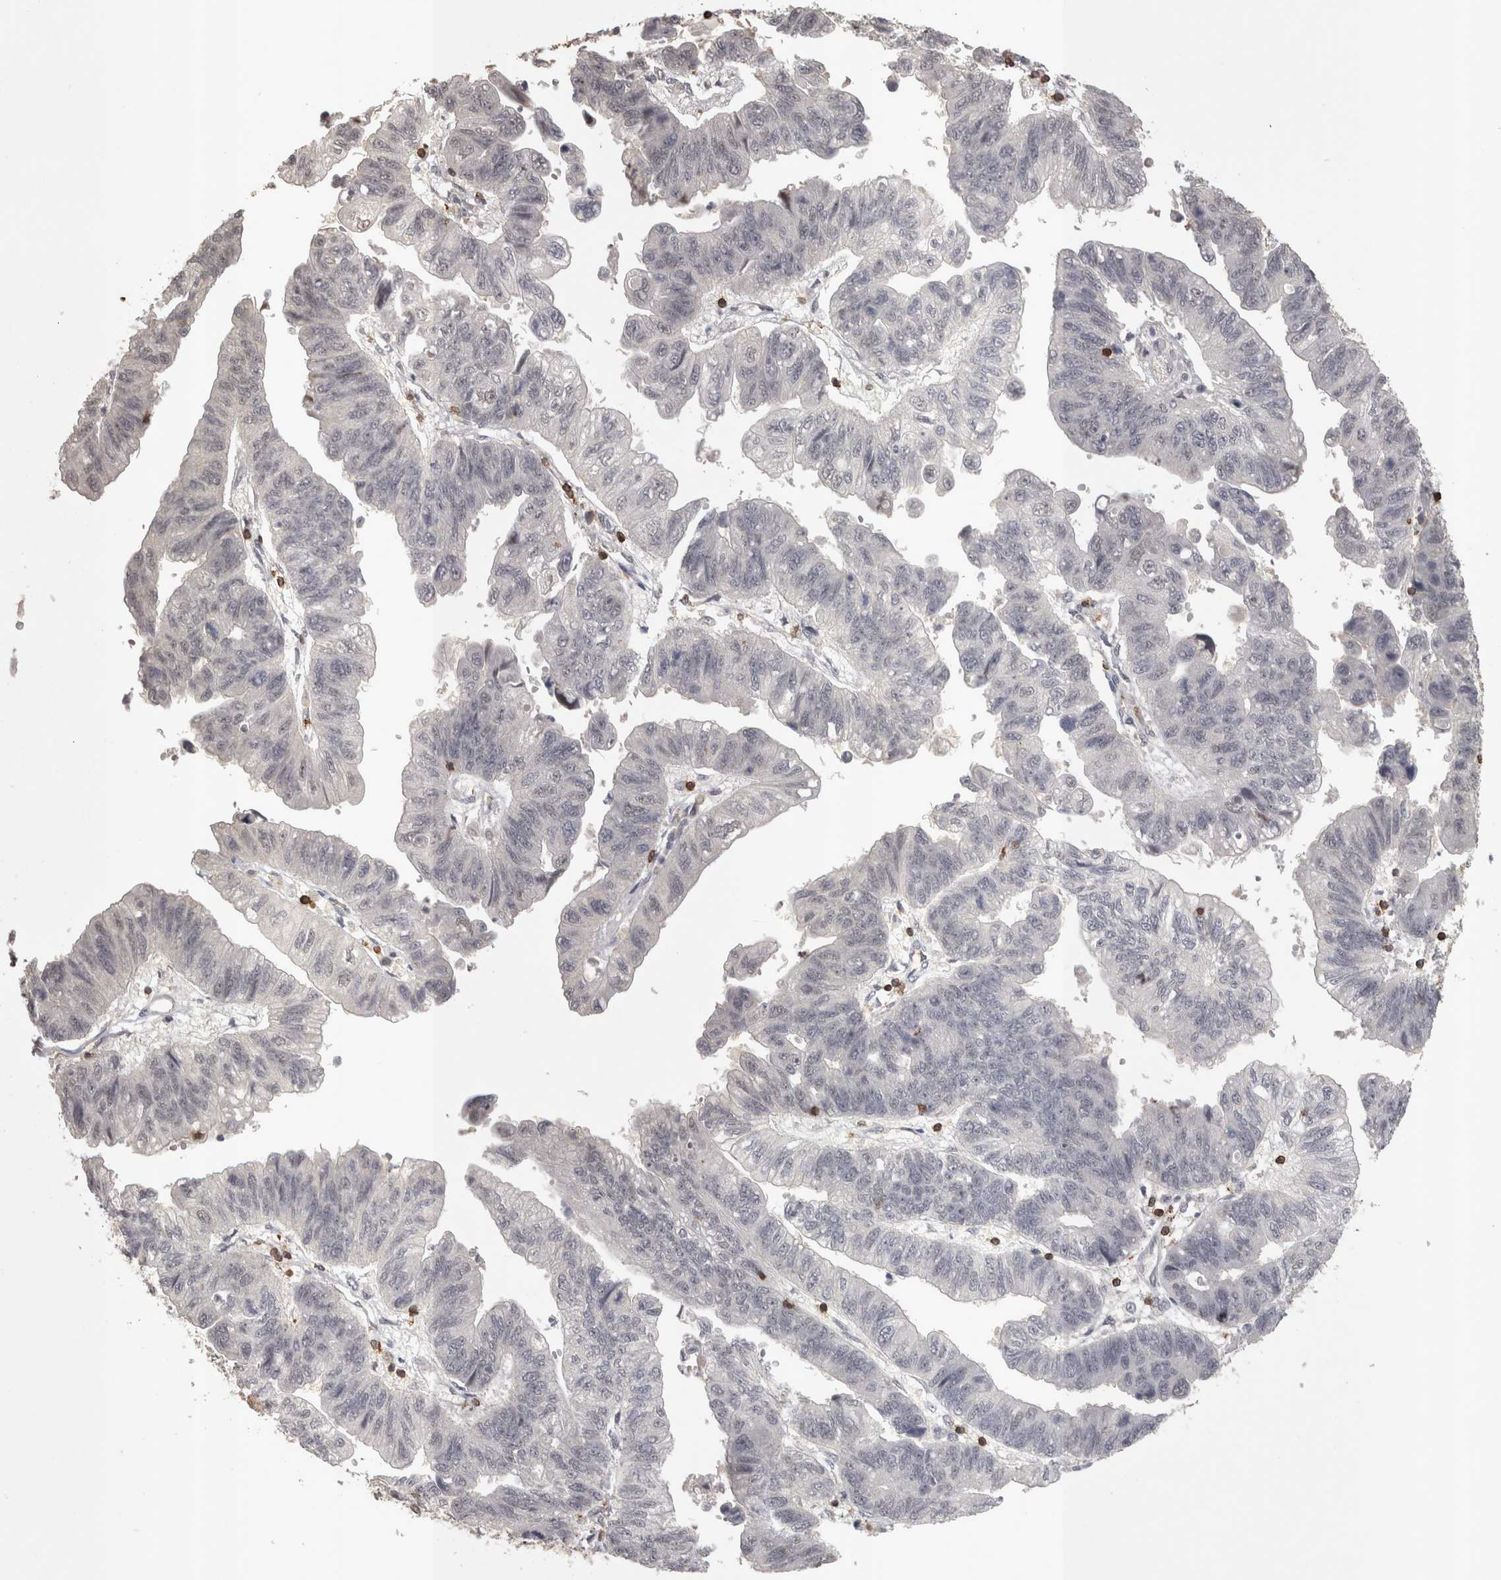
{"staining": {"intensity": "negative", "quantity": "none", "location": "none"}, "tissue": "stomach cancer", "cell_type": "Tumor cells", "image_type": "cancer", "snomed": [{"axis": "morphology", "description": "Adenocarcinoma, NOS"}, {"axis": "topography", "description": "Stomach"}], "caption": "Stomach adenocarcinoma was stained to show a protein in brown. There is no significant positivity in tumor cells. The staining was performed using DAB (3,3'-diaminobenzidine) to visualize the protein expression in brown, while the nuclei were stained in blue with hematoxylin (Magnification: 20x).", "gene": "SKAP1", "patient": {"sex": "male", "age": 59}}